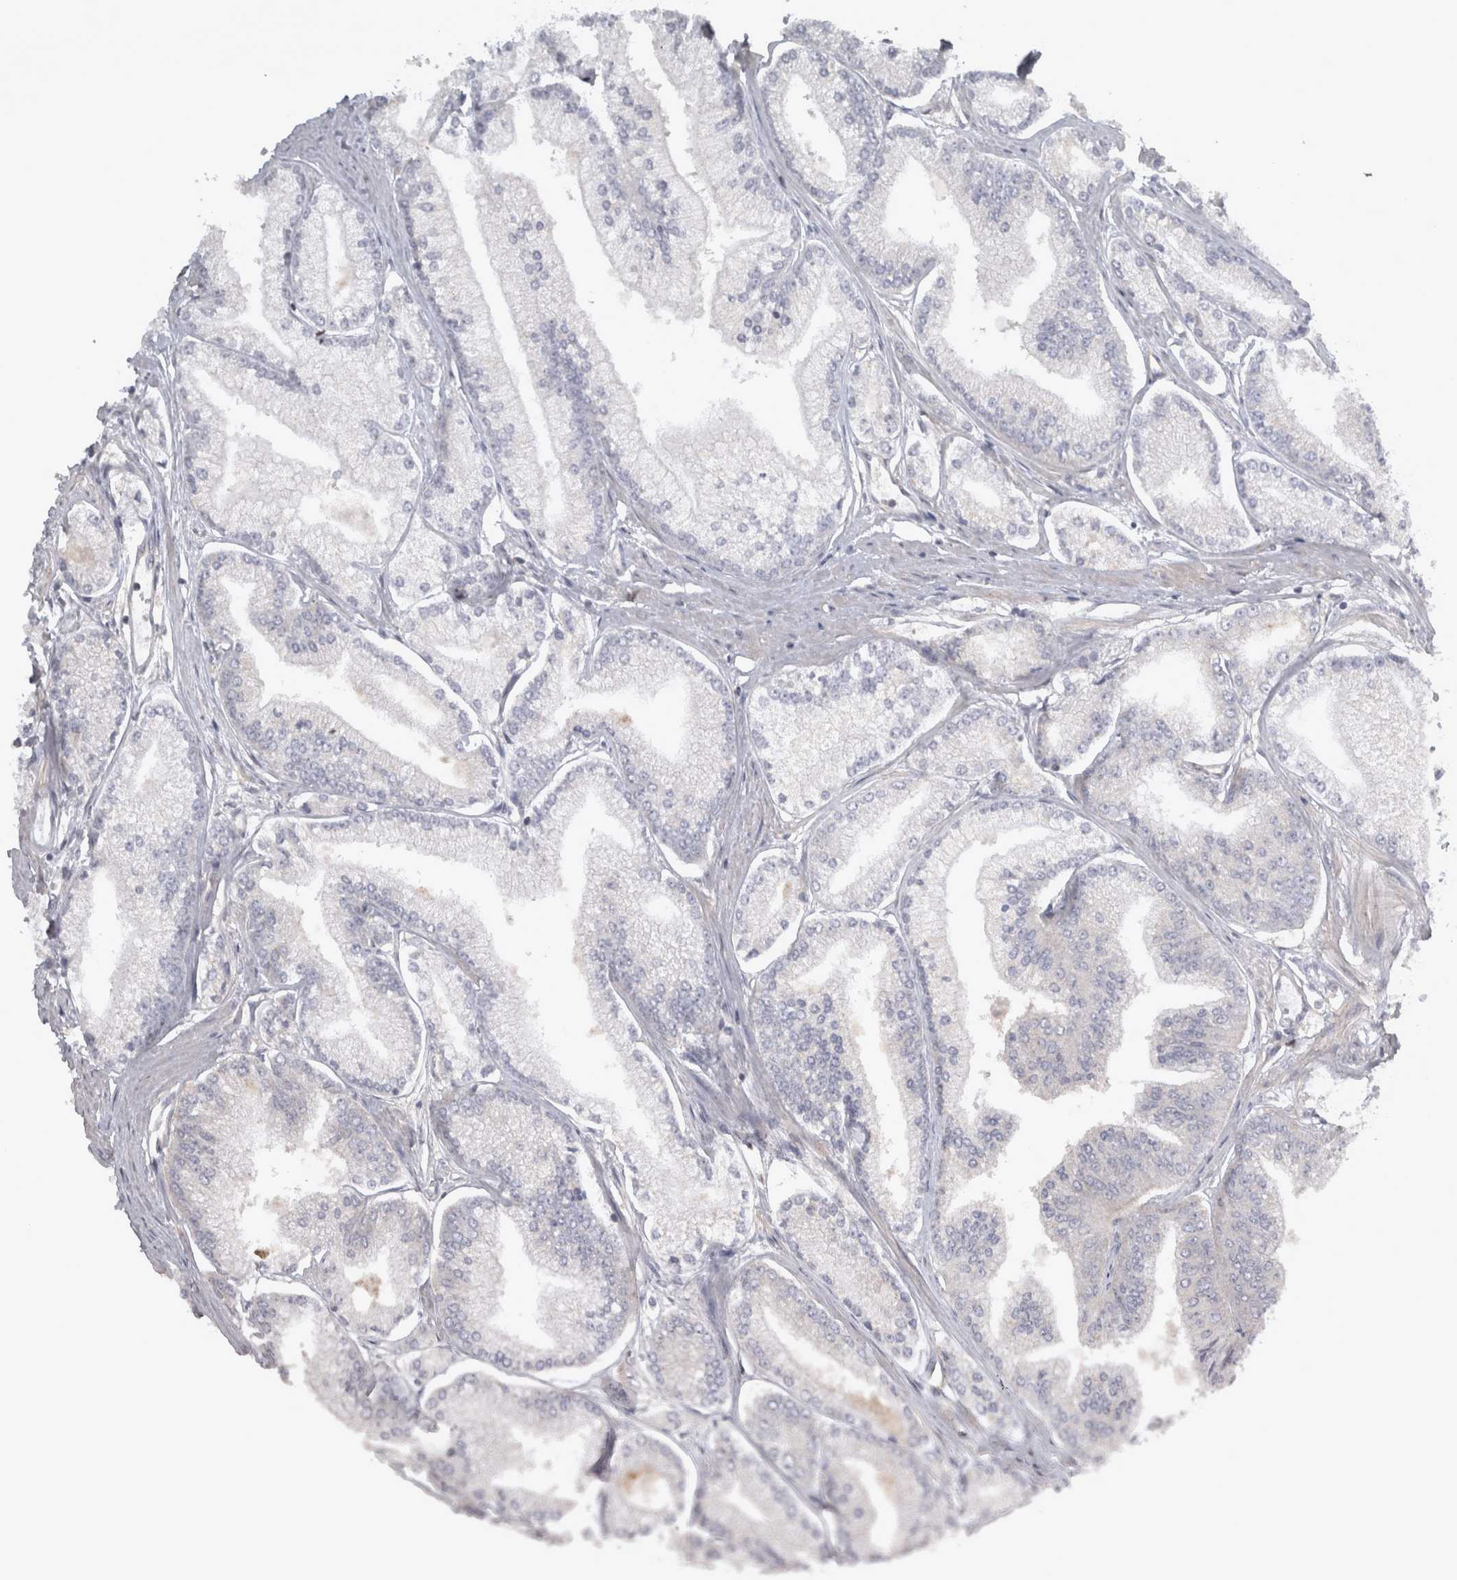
{"staining": {"intensity": "negative", "quantity": "none", "location": "none"}, "tissue": "prostate cancer", "cell_type": "Tumor cells", "image_type": "cancer", "snomed": [{"axis": "morphology", "description": "Adenocarcinoma, Low grade"}, {"axis": "topography", "description": "Prostate"}], "caption": "The micrograph reveals no significant expression in tumor cells of prostate adenocarcinoma (low-grade).", "gene": "SLCO5A1", "patient": {"sex": "male", "age": 52}}